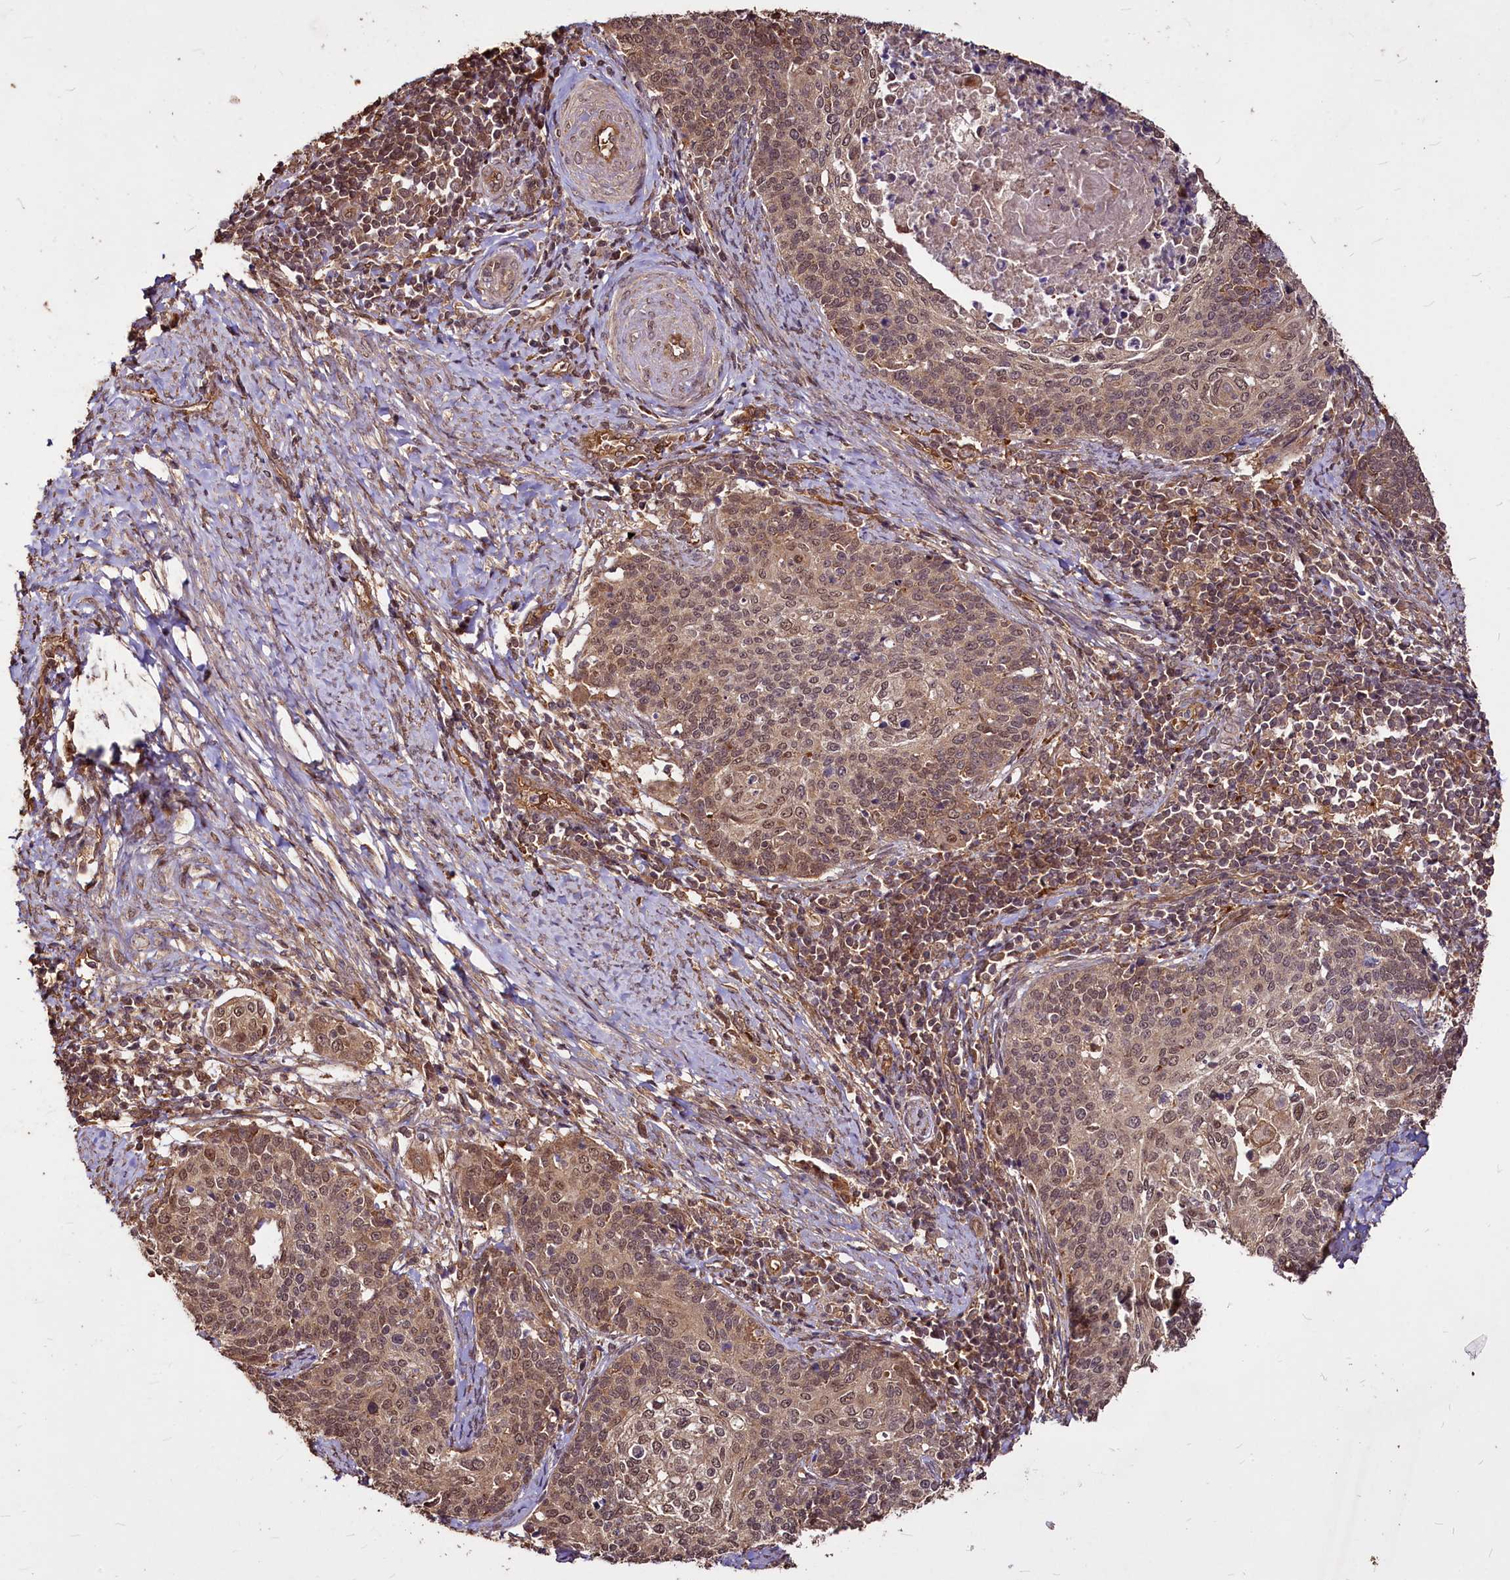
{"staining": {"intensity": "moderate", "quantity": ">75%", "location": "cytoplasmic/membranous,nuclear"}, "tissue": "cervical cancer", "cell_type": "Tumor cells", "image_type": "cancer", "snomed": [{"axis": "morphology", "description": "Squamous cell carcinoma, NOS"}, {"axis": "topography", "description": "Cervix"}], "caption": "Immunohistochemistry staining of cervical squamous cell carcinoma, which demonstrates medium levels of moderate cytoplasmic/membranous and nuclear positivity in approximately >75% of tumor cells indicating moderate cytoplasmic/membranous and nuclear protein positivity. The staining was performed using DAB (brown) for protein detection and nuclei were counterstained in hematoxylin (blue).", "gene": "VPS51", "patient": {"sex": "female", "age": 39}}